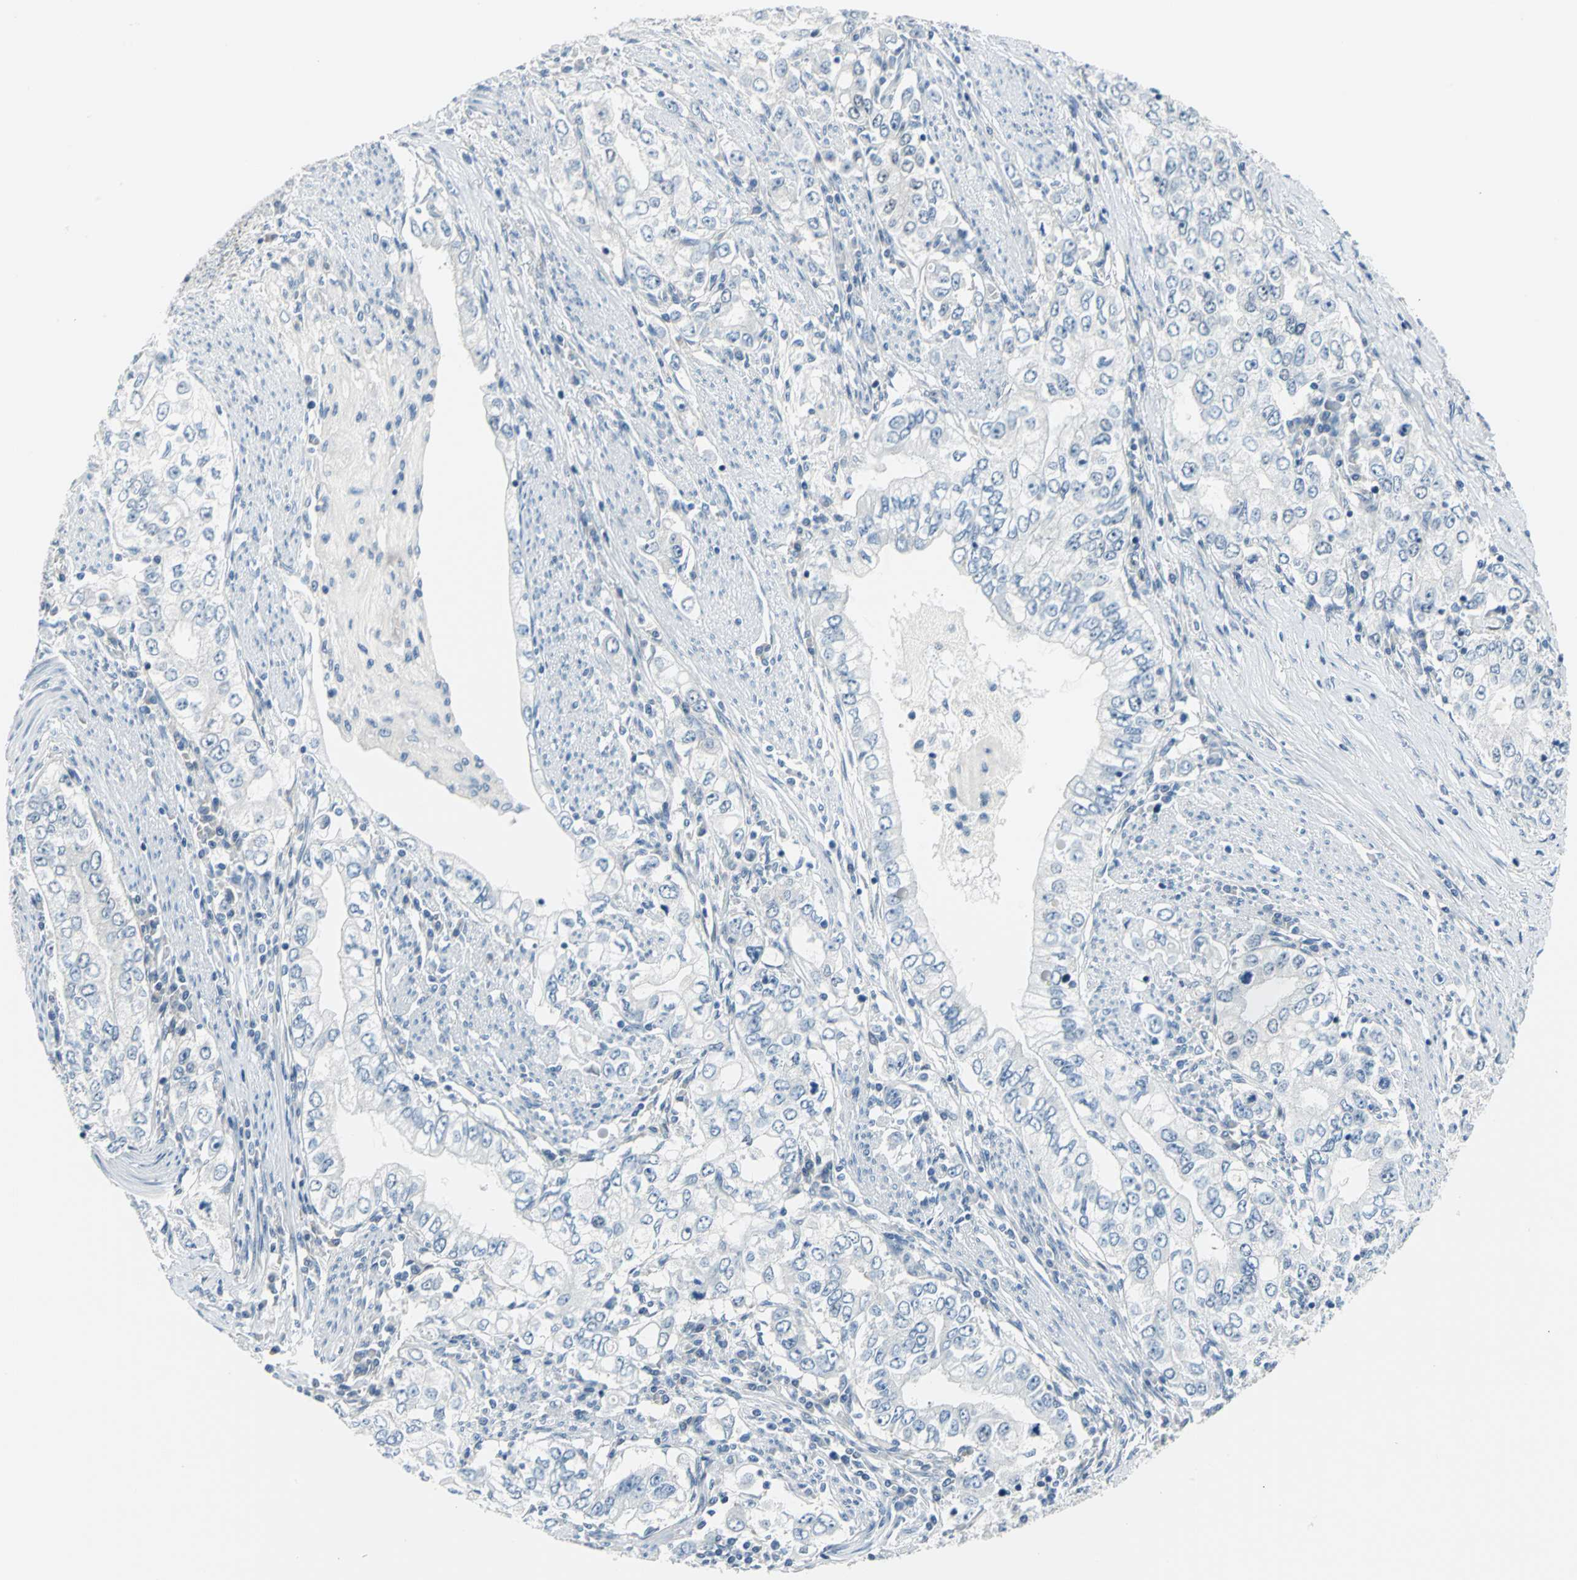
{"staining": {"intensity": "negative", "quantity": "none", "location": "none"}, "tissue": "stomach cancer", "cell_type": "Tumor cells", "image_type": "cancer", "snomed": [{"axis": "morphology", "description": "Adenocarcinoma, NOS"}, {"axis": "topography", "description": "Stomach, lower"}], "caption": "High power microscopy micrograph of an IHC histopathology image of adenocarcinoma (stomach), revealing no significant expression in tumor cells. (DAB immunohistochemistry (IHC) visualized using brightfield microscopy, high magnification).", "gene": "ZNF415", "patient": {"sex": "female", "age": 72}}